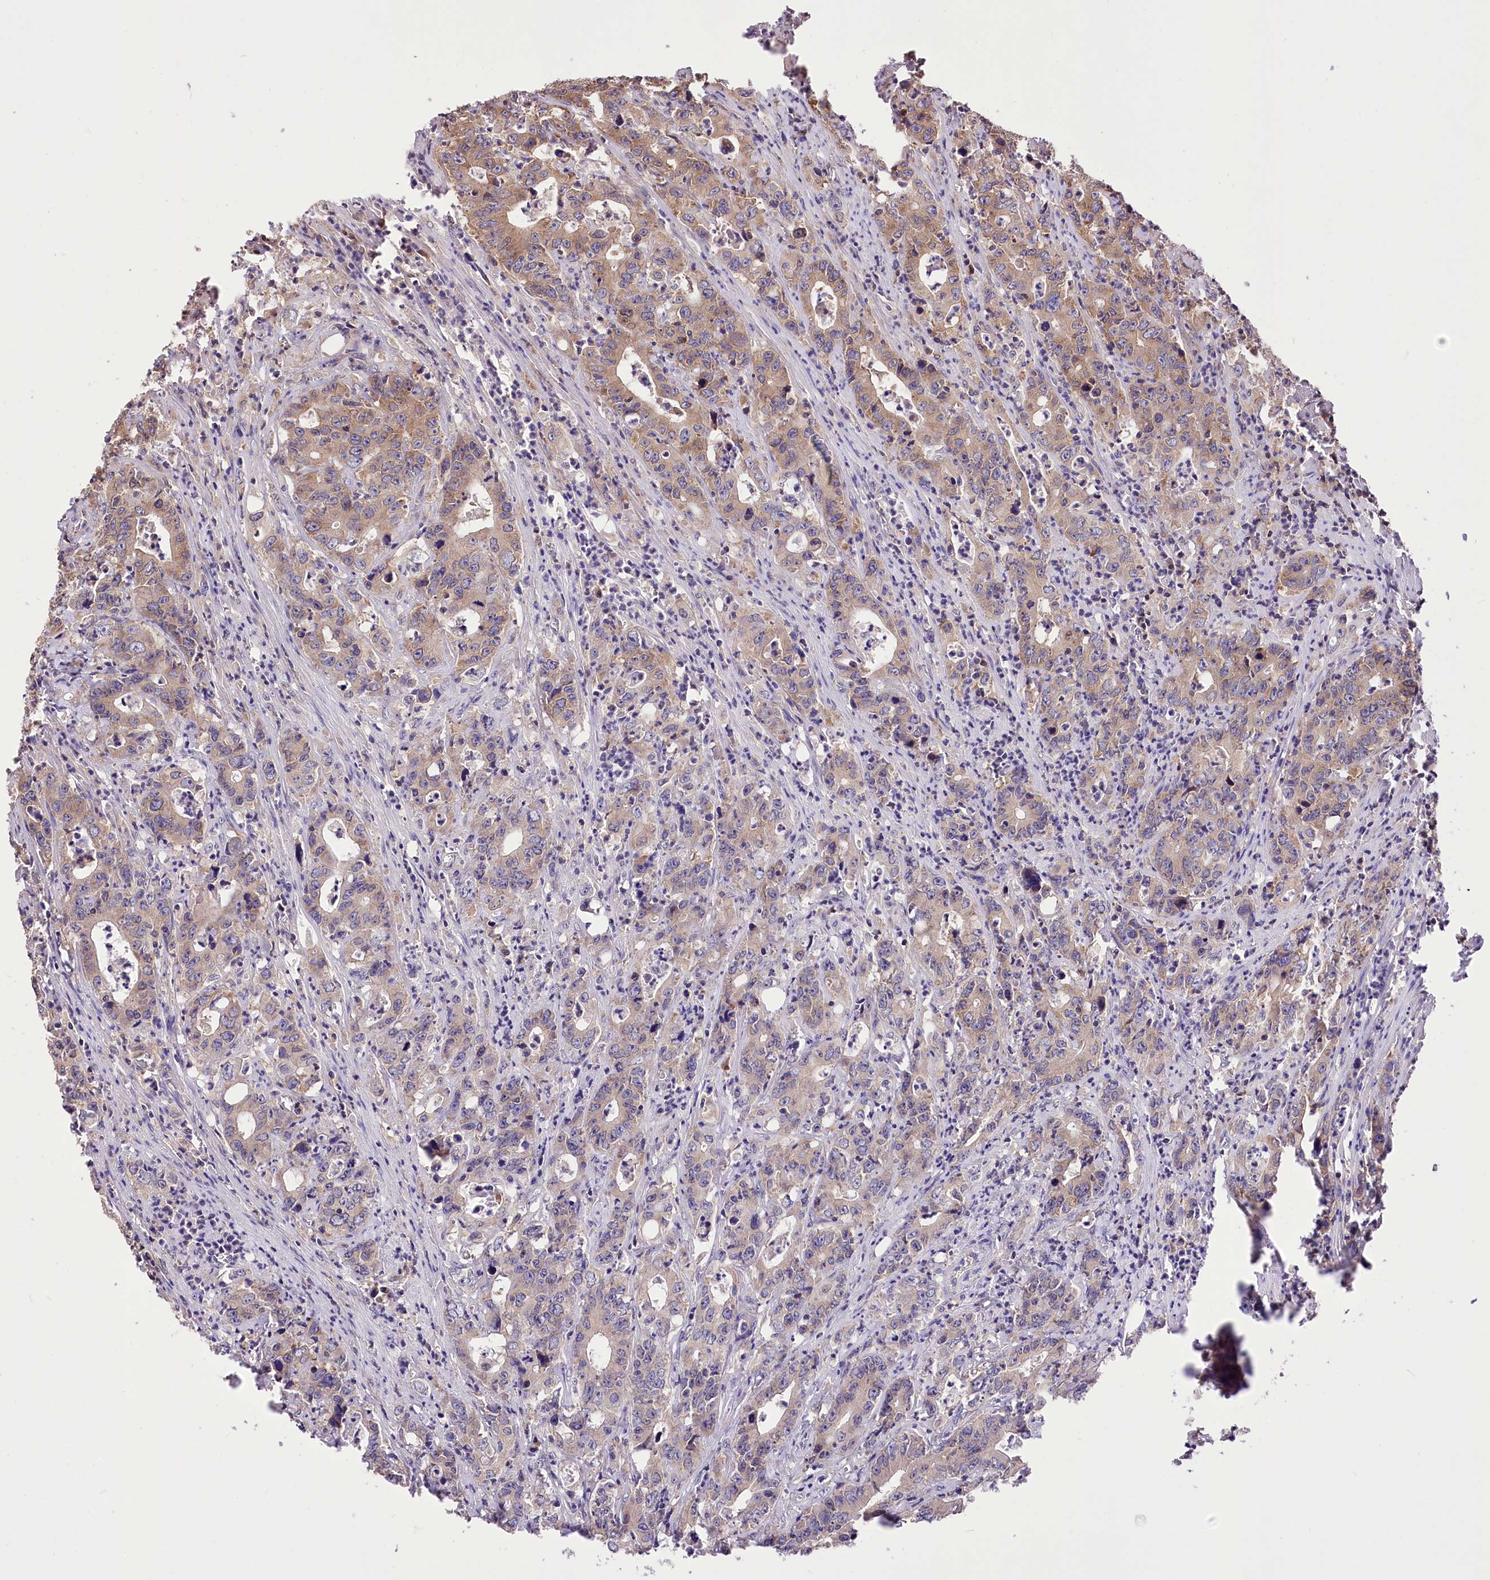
{"staining": {"intensity": "weak", "quantity": "25%-75%", "location": "cytoplasmic/membranous"}, "tissue": "colorectal cancer", "cell_type": "Tumor cells", "image_type": "cancer", "snomed": [{"axis": "morphology", "description": "Adenocarcinoma, NOS"}, {"axis": "topography", "description": "Colon"}], "caption": "Immunohistochemical staining of human colorectal cancer displays weak cytoplasmic/membranous protein positivity in about 25%-75% of tumor cells.", "gene": "XYLB", "patient": {"sex": "female", "age": 75}}